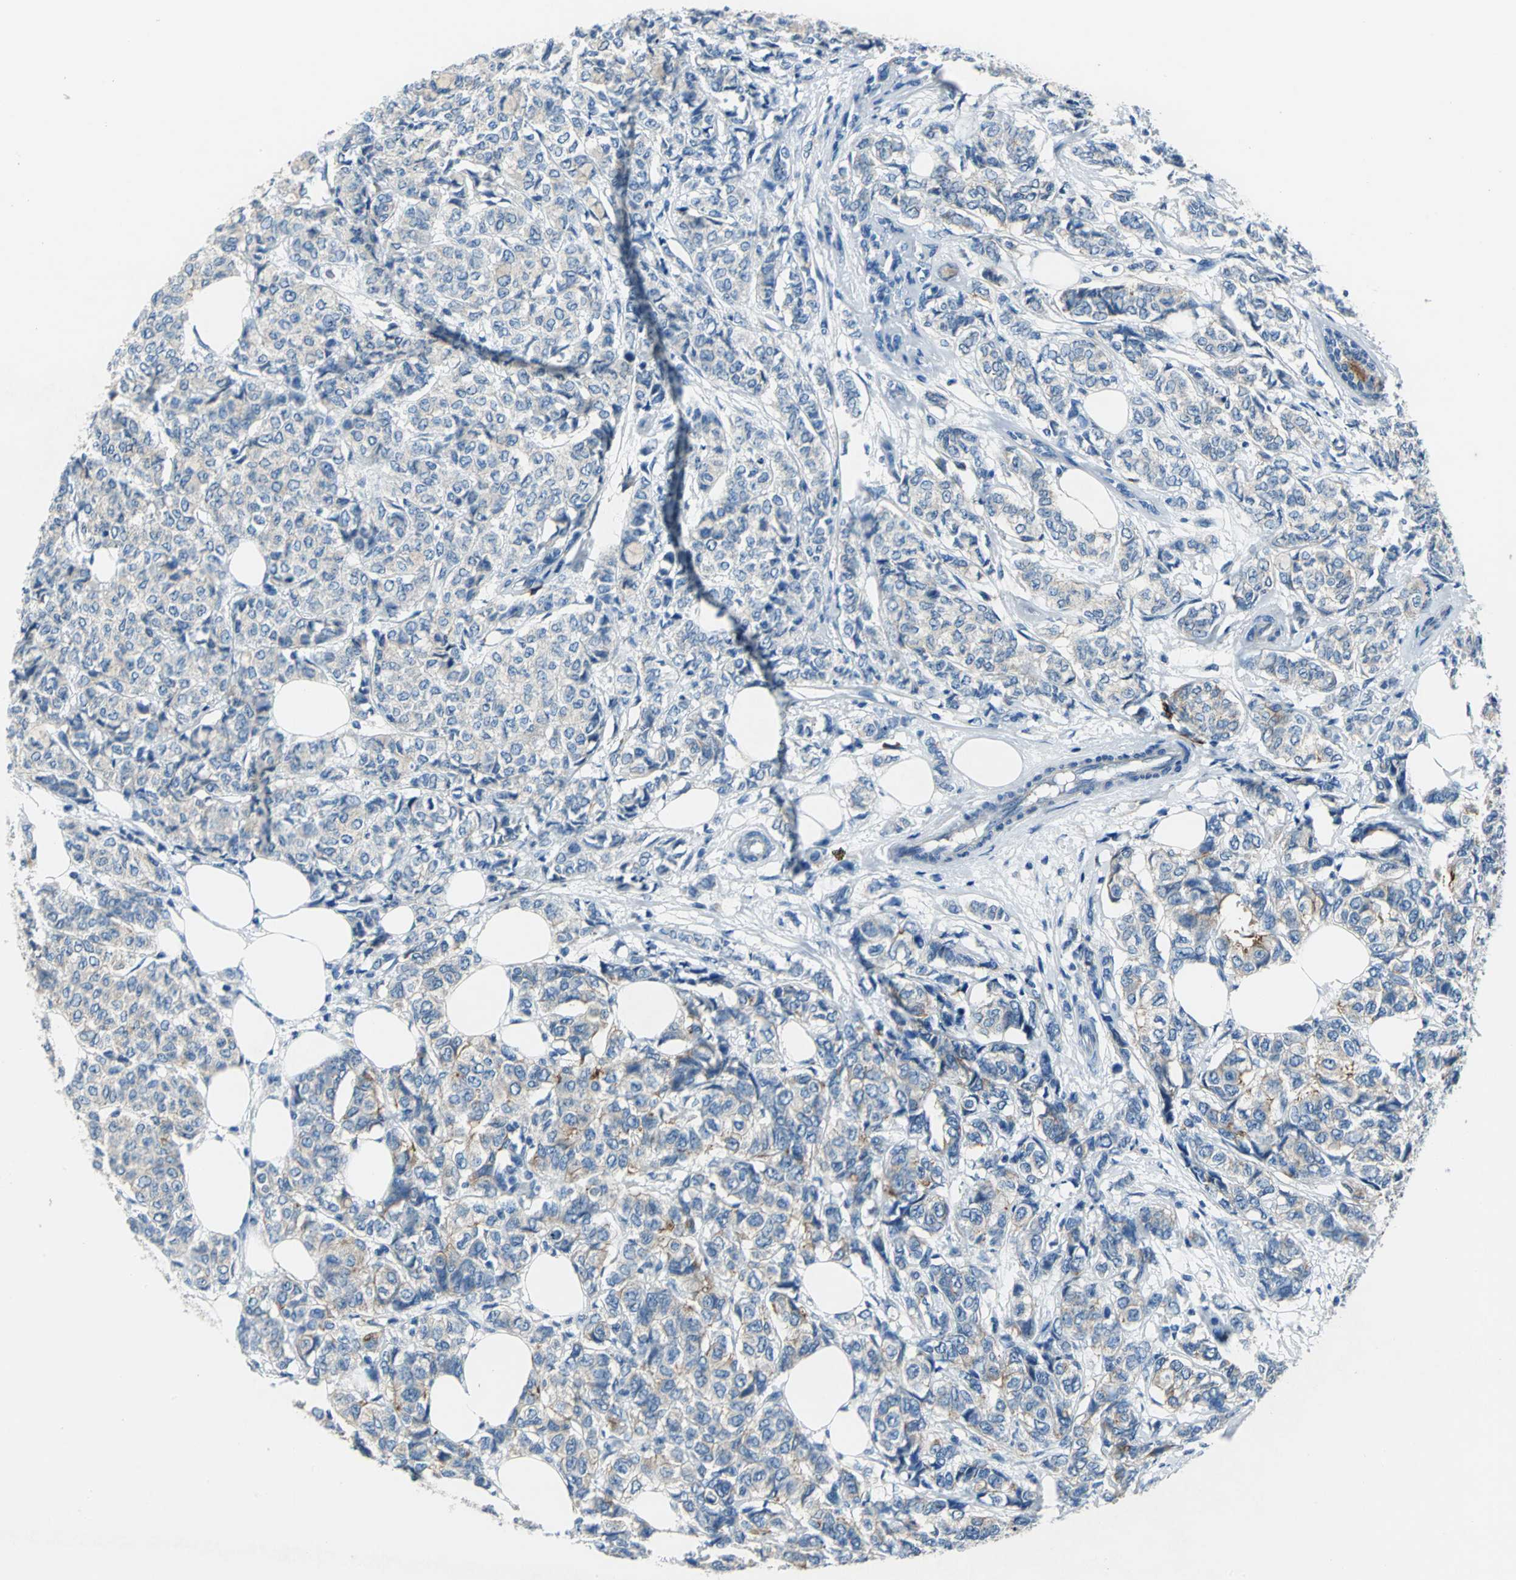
{"staining": {"intensity": "weak", "quantity": "25%-75%", "location": "cytoplasmic/membranous"}, "tissue": "breast cancer", "cell_type": "Tumor cells", "image_type": "cancer", "snomed": [{"axis": "morphology", "description": "Lobular carcinoma"}, {"axis": "topography", "description": "Breast"}], "caption": "Breast lobular carcinoma stained for a protein exhibits weak cytoplasmic/membranous positivity in tumor cells.", "gene": "SELP", "patient": {"sex": "female", "age": 60}}